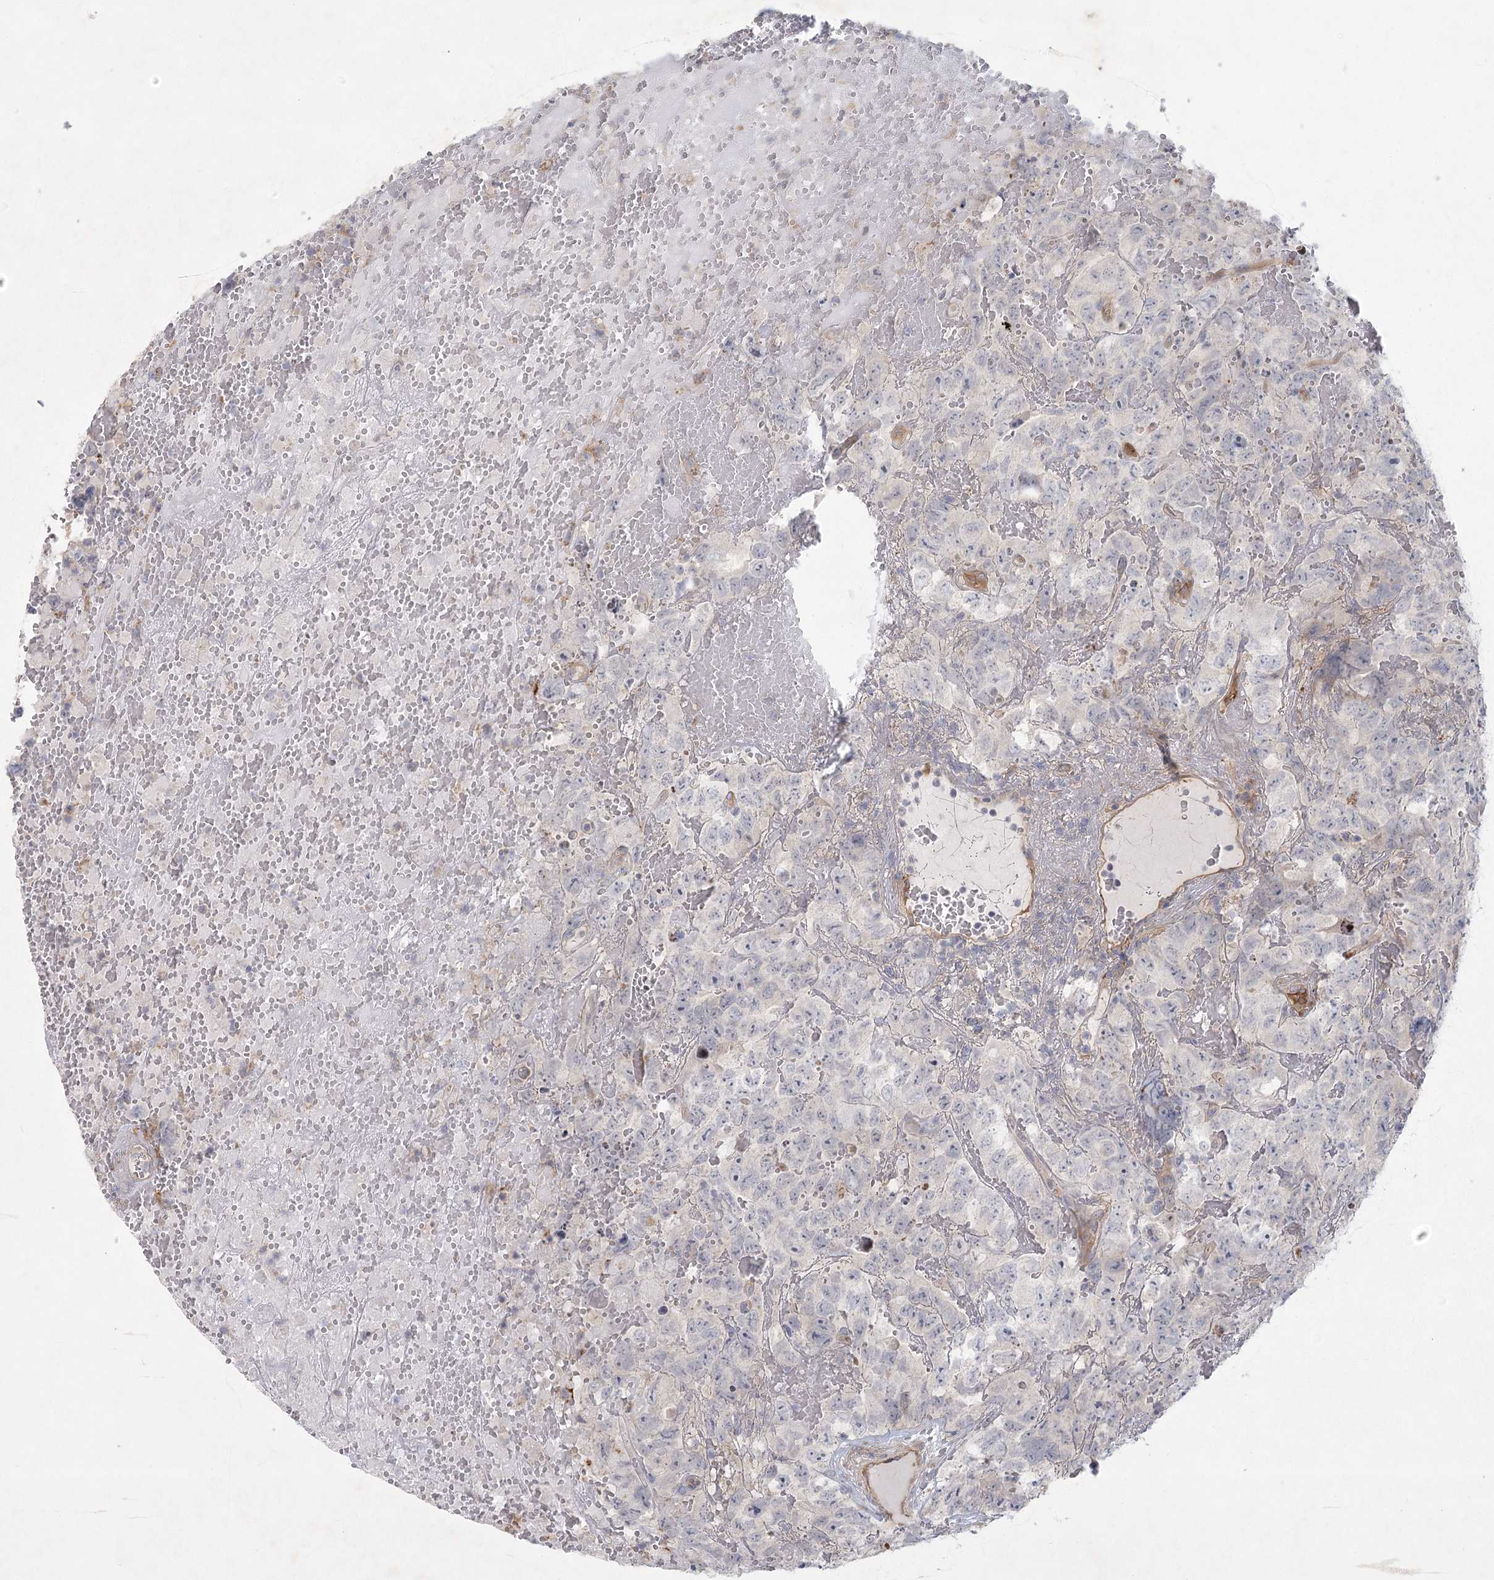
{"staining": {"intensity": "negative", "quantity": "none", "location": "none"}, "tissue": "testis cancer", "cell_type": "Tumor cells", "image_type": "cancer", "snomed": [{"axis": "morphology", "description": "Carcinoma, Embryonal, NOS"}, {"axis": "topography", "description": "Testis"}], "caption": "Immunohistochemical staining of embryonal carcinoma (testis) demonstrates no significant staining in tumor cells. (Brightfield microscopy of DAB immunohistochemistry at high magnification).", "gene": "FAM110C", "patient": {"sex": "male", "age": 45}}